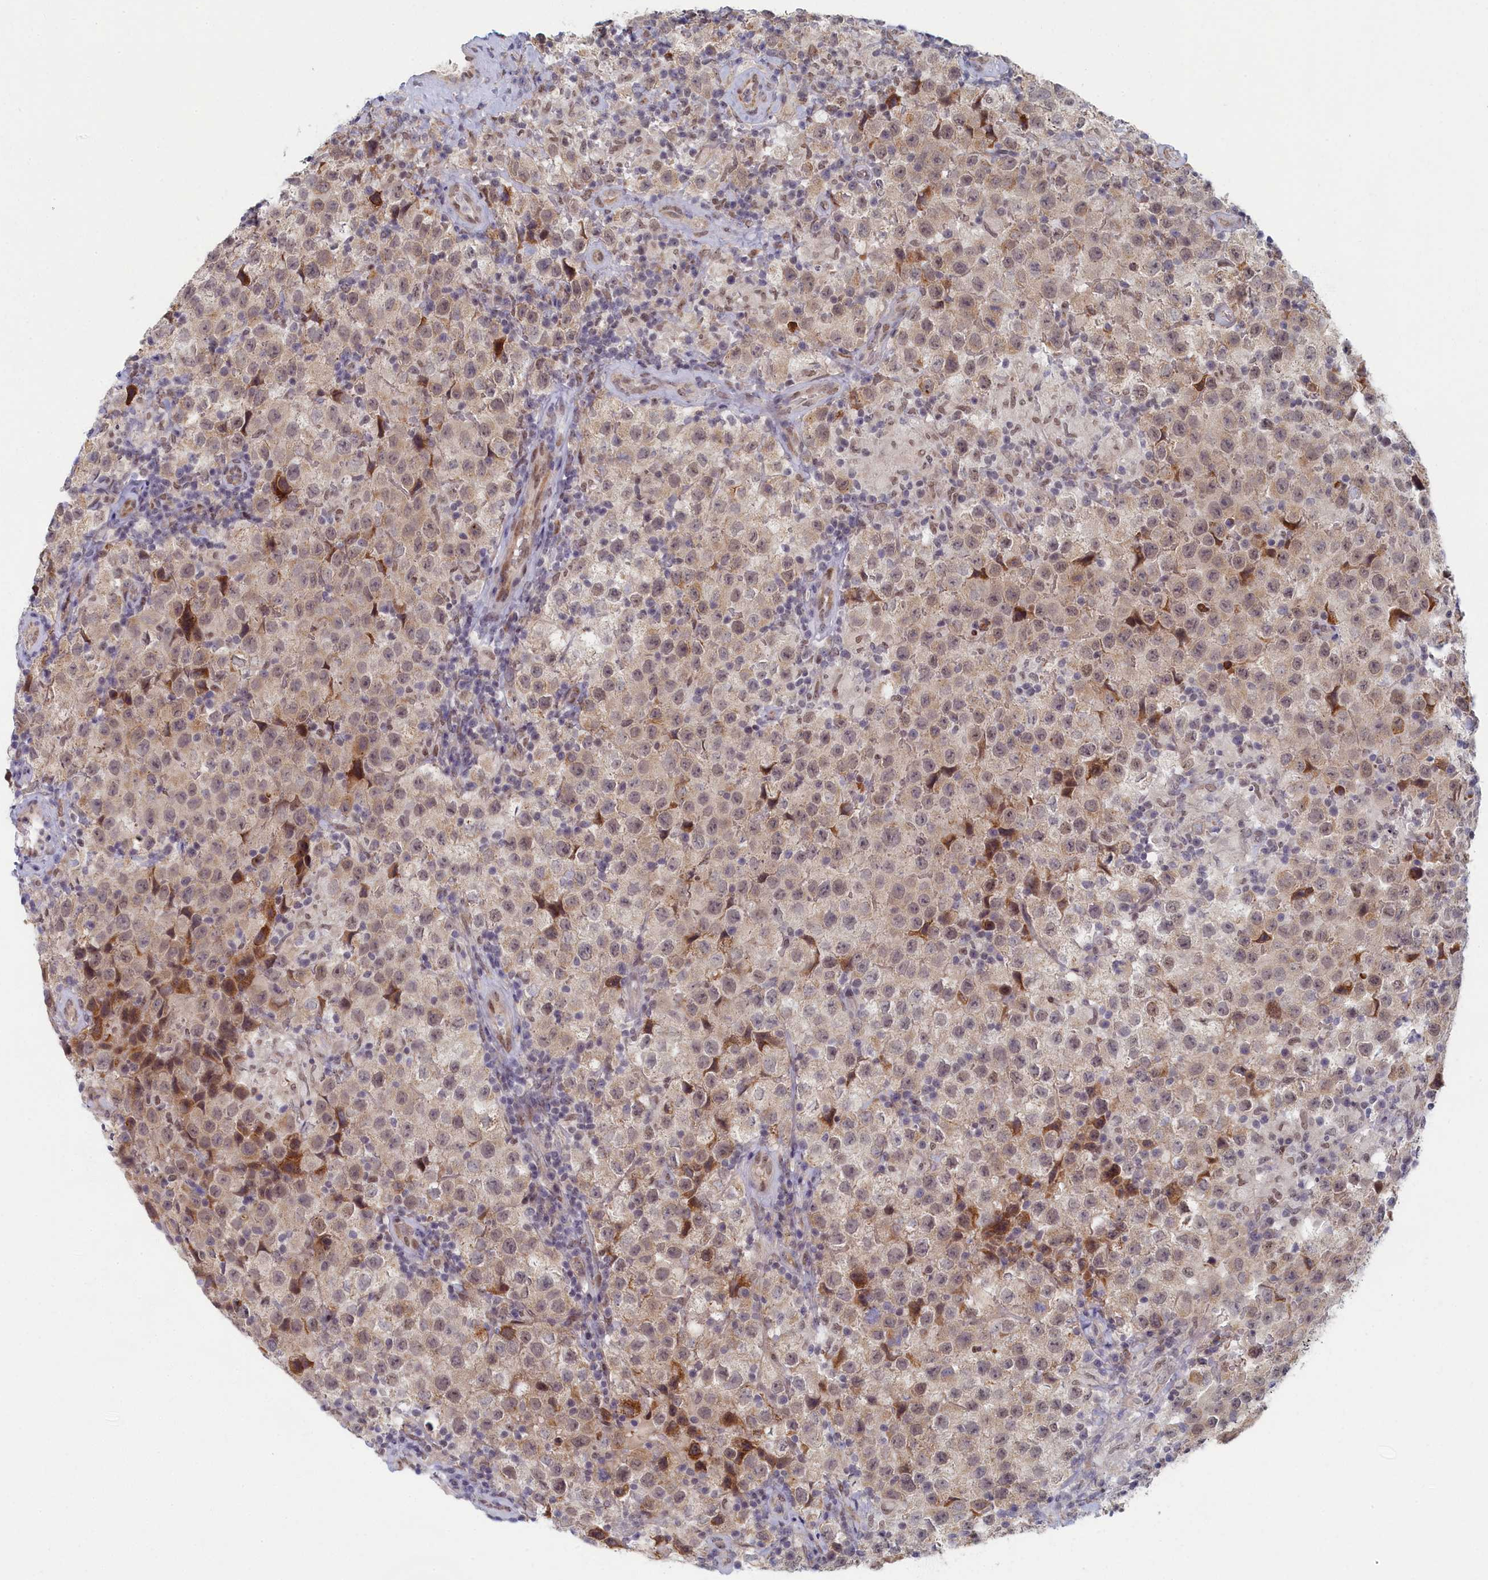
{"staining": {"intensity": "moderate", "quantity": "<25%", "location": "cytoplasmic/membranous"}, "tissue": "testis cancer", "cell_type": "Tumor cells", "image_type": "cancer", "snomed": [{"axis": "morphology", "description": "Seminoma, NOS"}, {"axis": "morphology", "description": "Carcinoma, Embryonal, NOS"}, {"axis": "topography", "description": "Testis"}], "caption": "Testis cancer (embryonal carcinoma) stained with a brown dye exhibits moderate cytoplasmic/membranous positive positivity in about <25% of tumor cells.", "gene": "DNAJC17", "patient": {"sex": "male", "age": 41}}